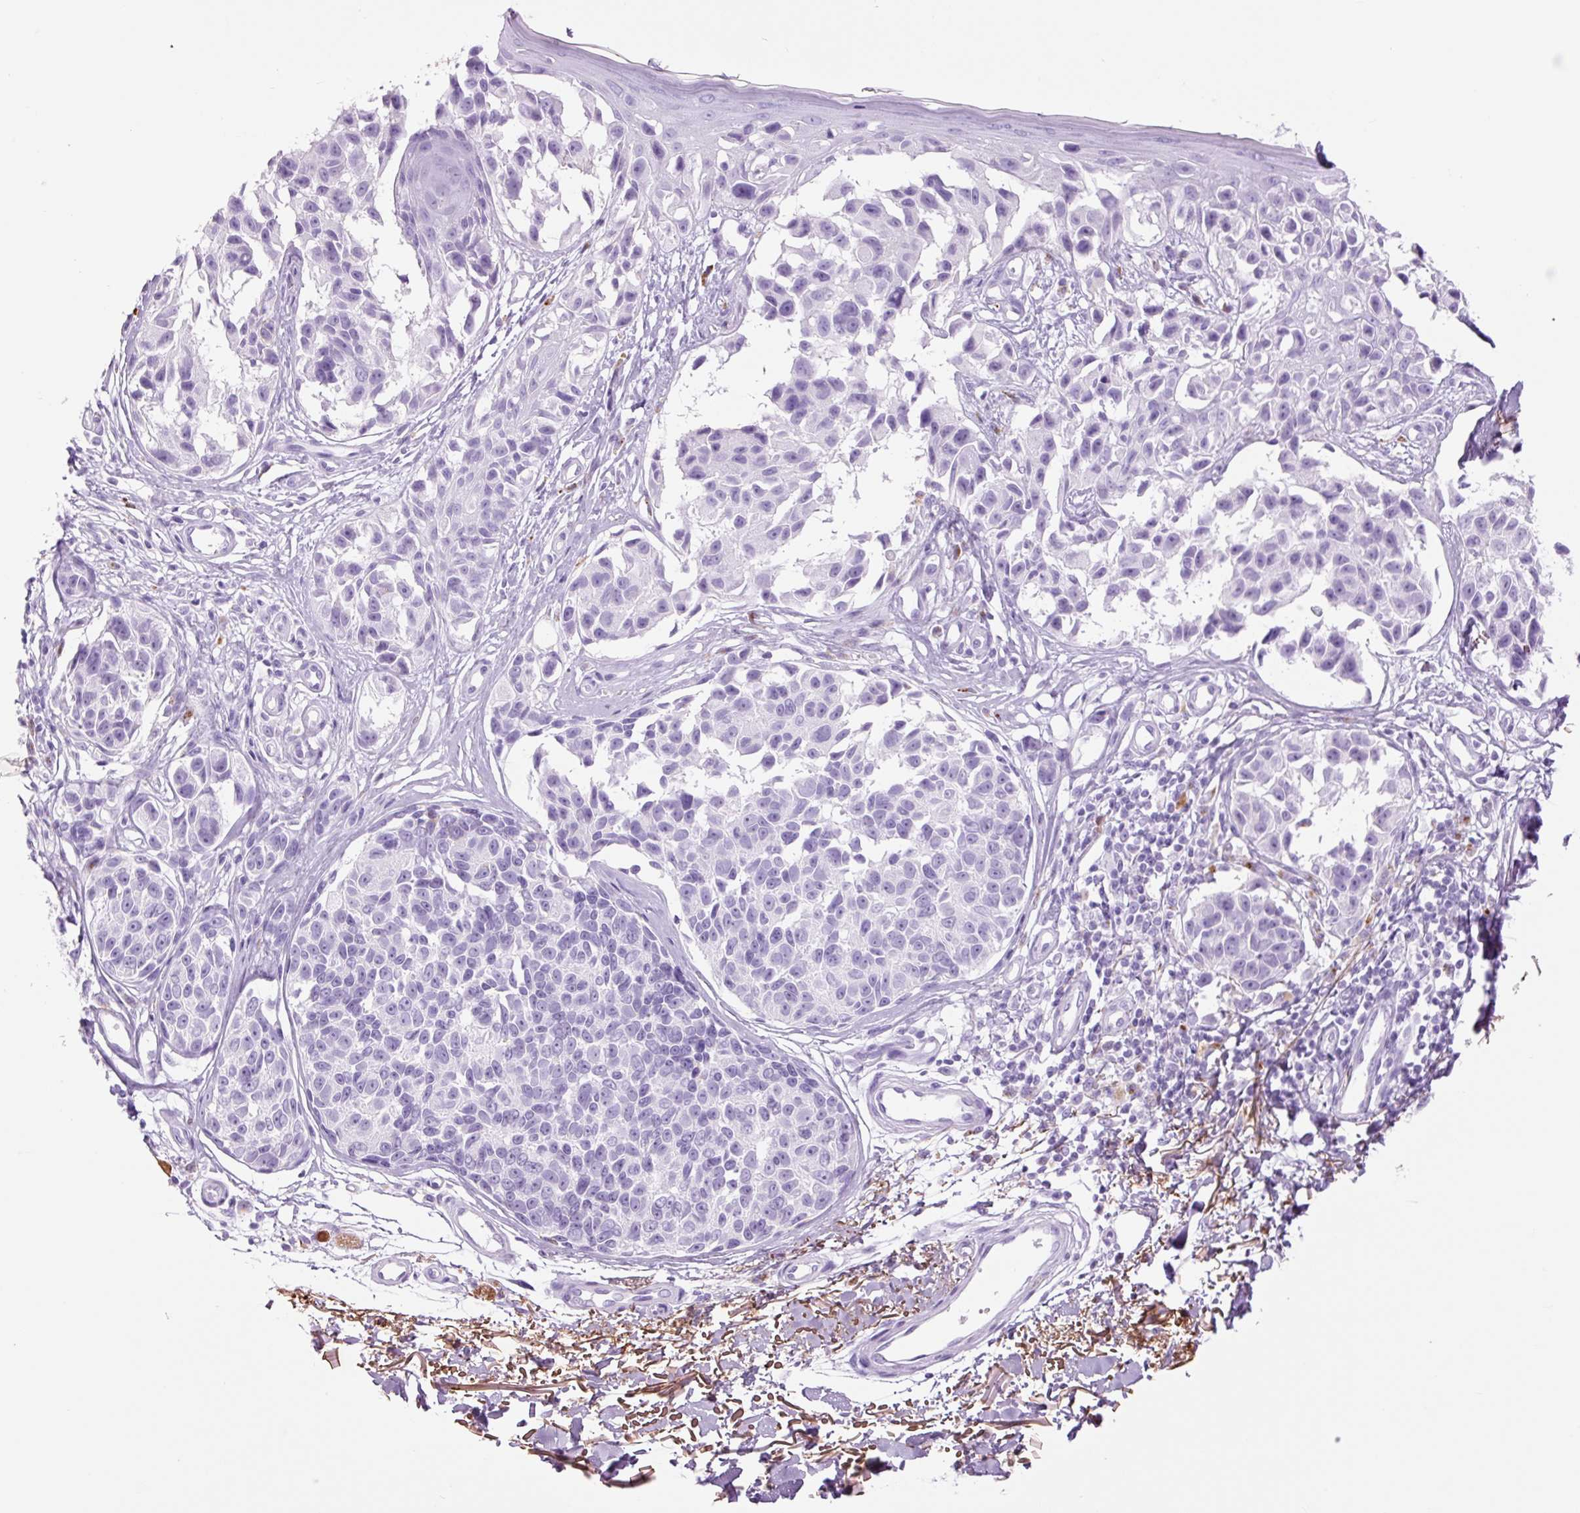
{"staining": {"intensity": "negative", "quantity": "none", "location": "none"}, "tissue": "melanoma", "cell_type": "Tumor cells", "image_type": "cancer", "snomed": [{"axis": "morphology", "description": "Malignant melanoma, NOS"}, {"axis": "topography", "description": "Skin"}], "caption": "High power microscopy image of an immunohistochemistry (IHC) image of malignant melanoma, revealing no significant expression in tumor cells.", "gene": "LYZ", "patient": {"sex": "male", "age": 73}}